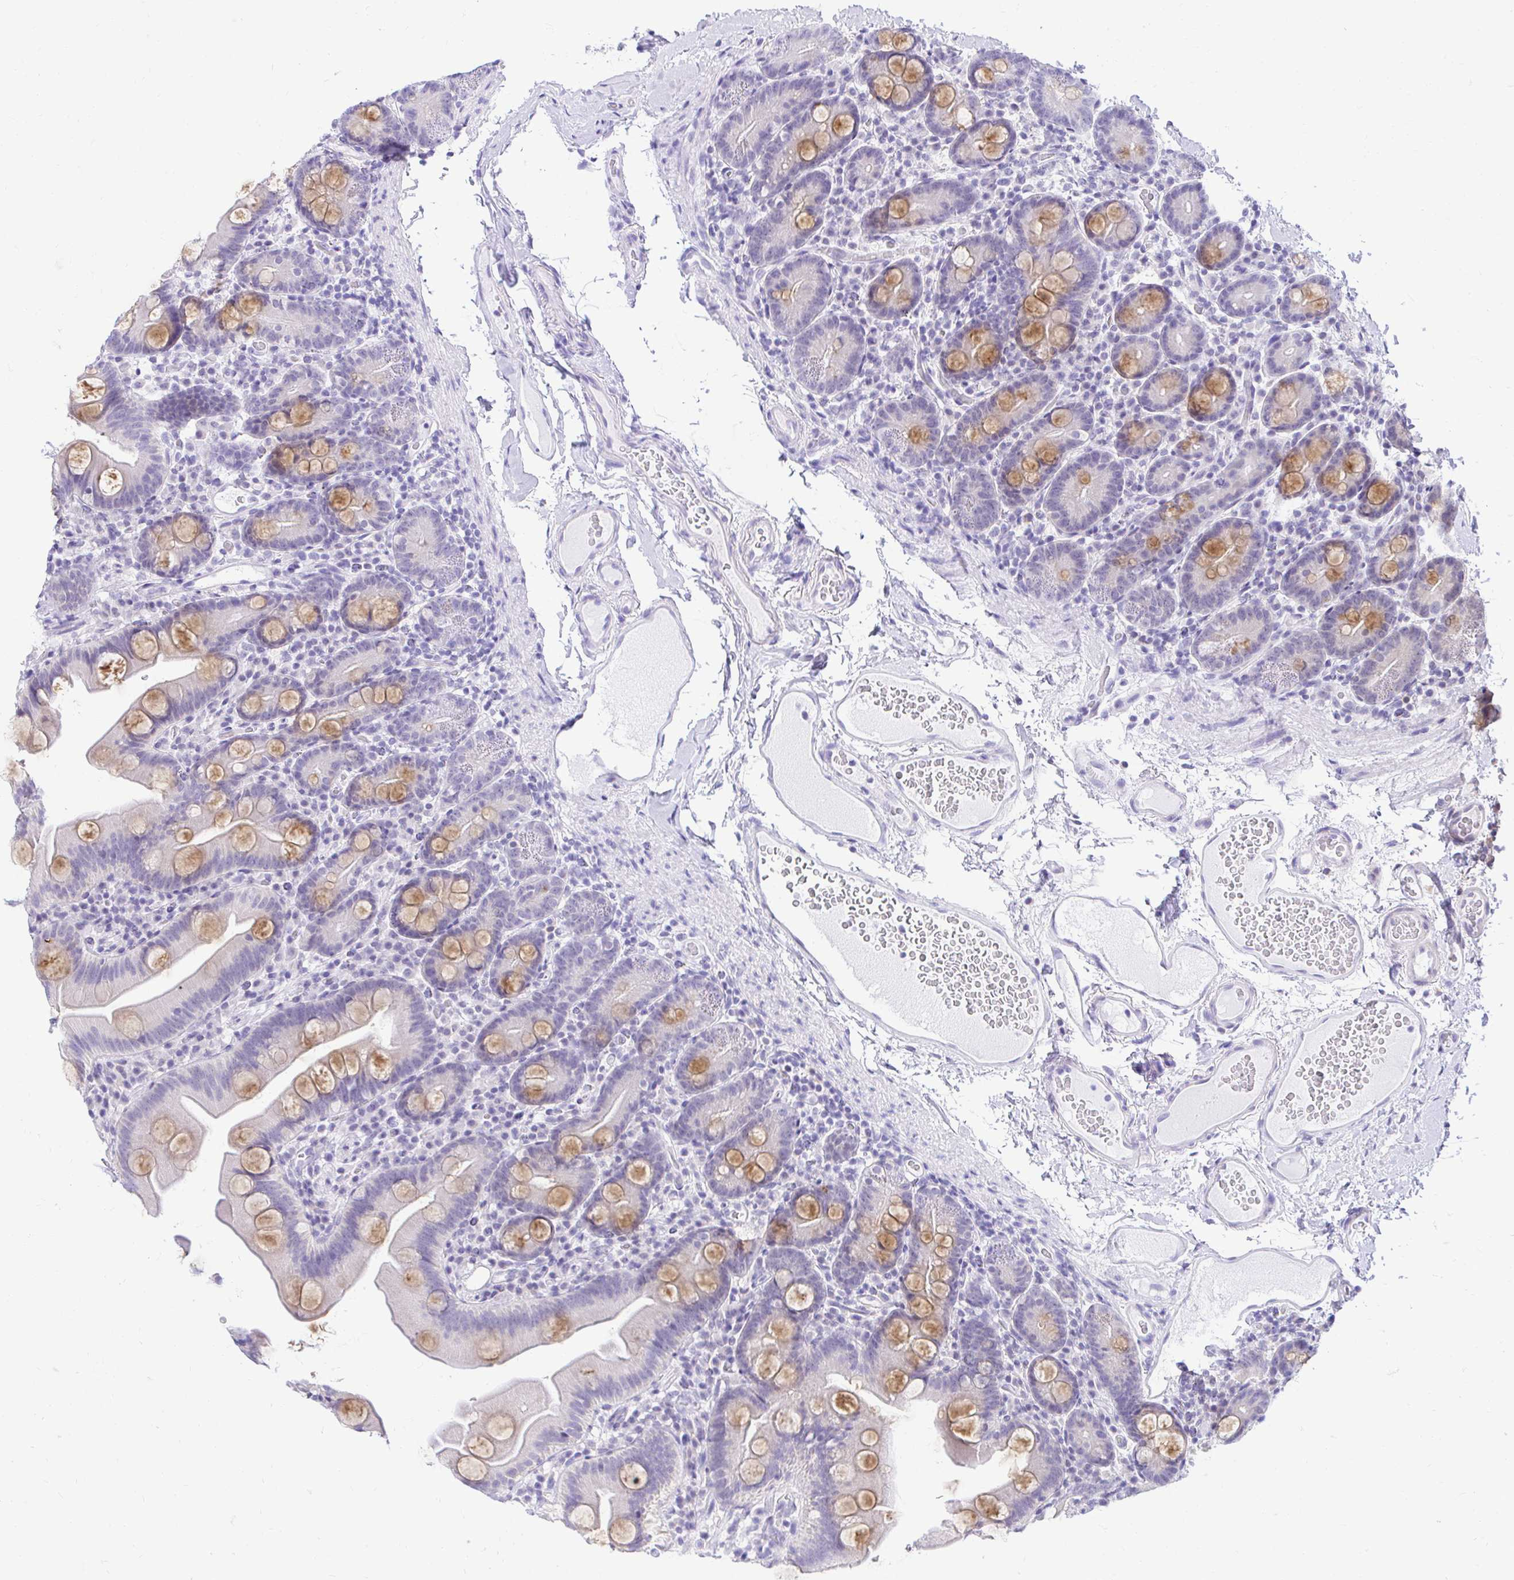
{"staining": {"intensity": "moderate", "quantity": "25%-75%", "location": "cytoplasmic/membranous"}, "tissue": "small intestine", "cell_type": "Glandular cells", "image_type": "normal", "snomed": [{"axis": "morphology", "description": "Normal tissue, NOS"}, {"axis": "topography", "description": "Small intestine"}], "caption": "Immunohistochemical staining of benign small intestine shows moderate cytoplasmic/membranous protein positivity in about 25%-75% of glandular cells. (DAB IHC, brown staining for protein, blue staining for nuclei).", "gene": "FATE1", "patient": {"sex": "female", "age": 68}}